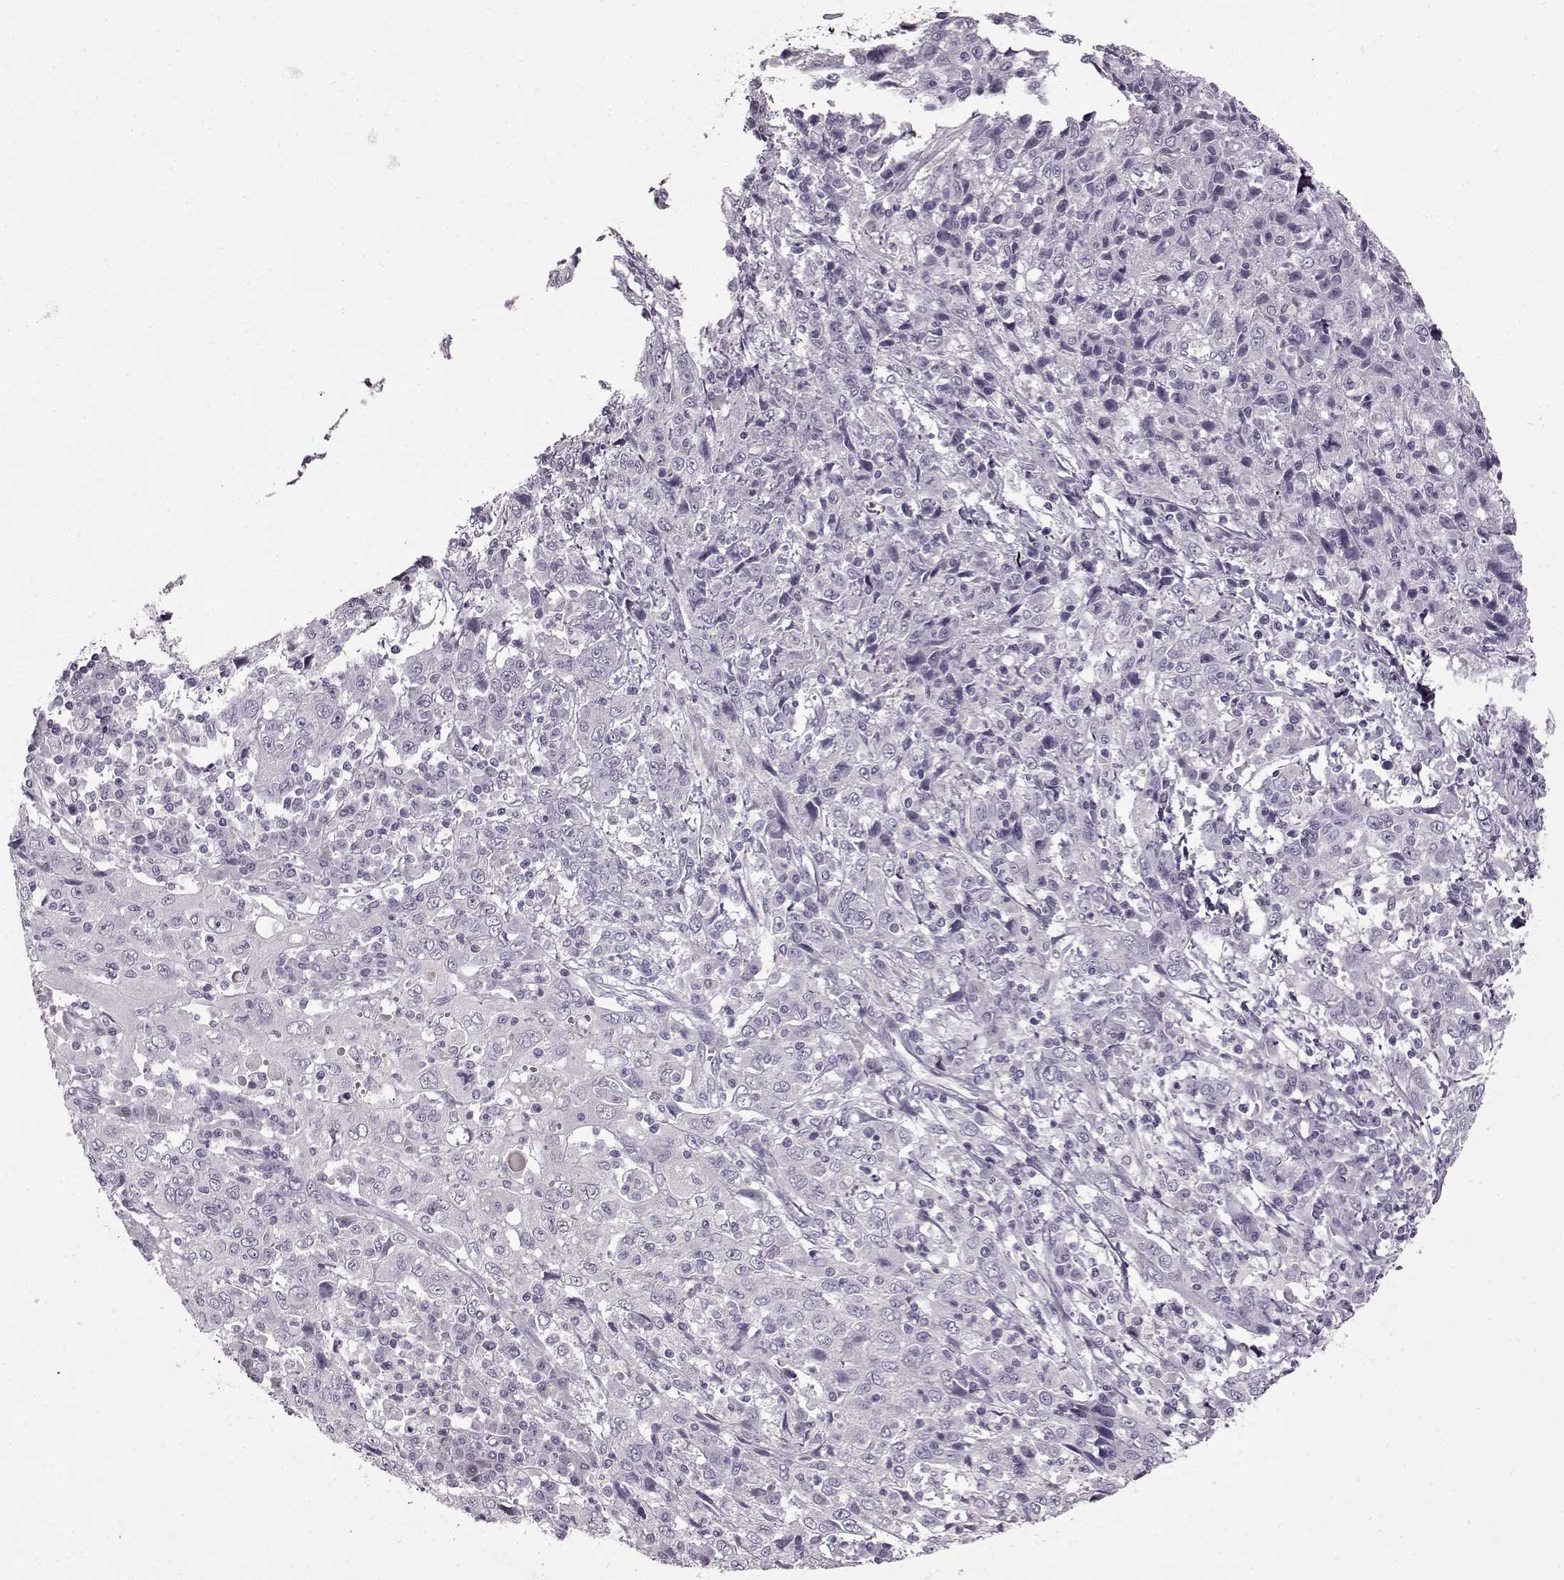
{"staining": {"intensity": "negative", "quantity": "none", "location": "none"}, "tissue": "cervical cancer", "cell_type": "Tumor cells", "image_type": "cancer", "snomed": [{"axis": "morphology", "description": "Squamous cell carcinoma, NOS"}, {"axis": "topography", "description": "Cervix"}], "caption": "High power microscopy photomicrograph of an immunohistochemistry (IHC) micrograph of cervical cancer (squamous cell carcinoma), revealing no significant expression in tumor cells.", "gene": "FSHB", "patient": {"sex": "female", "age": 46}}